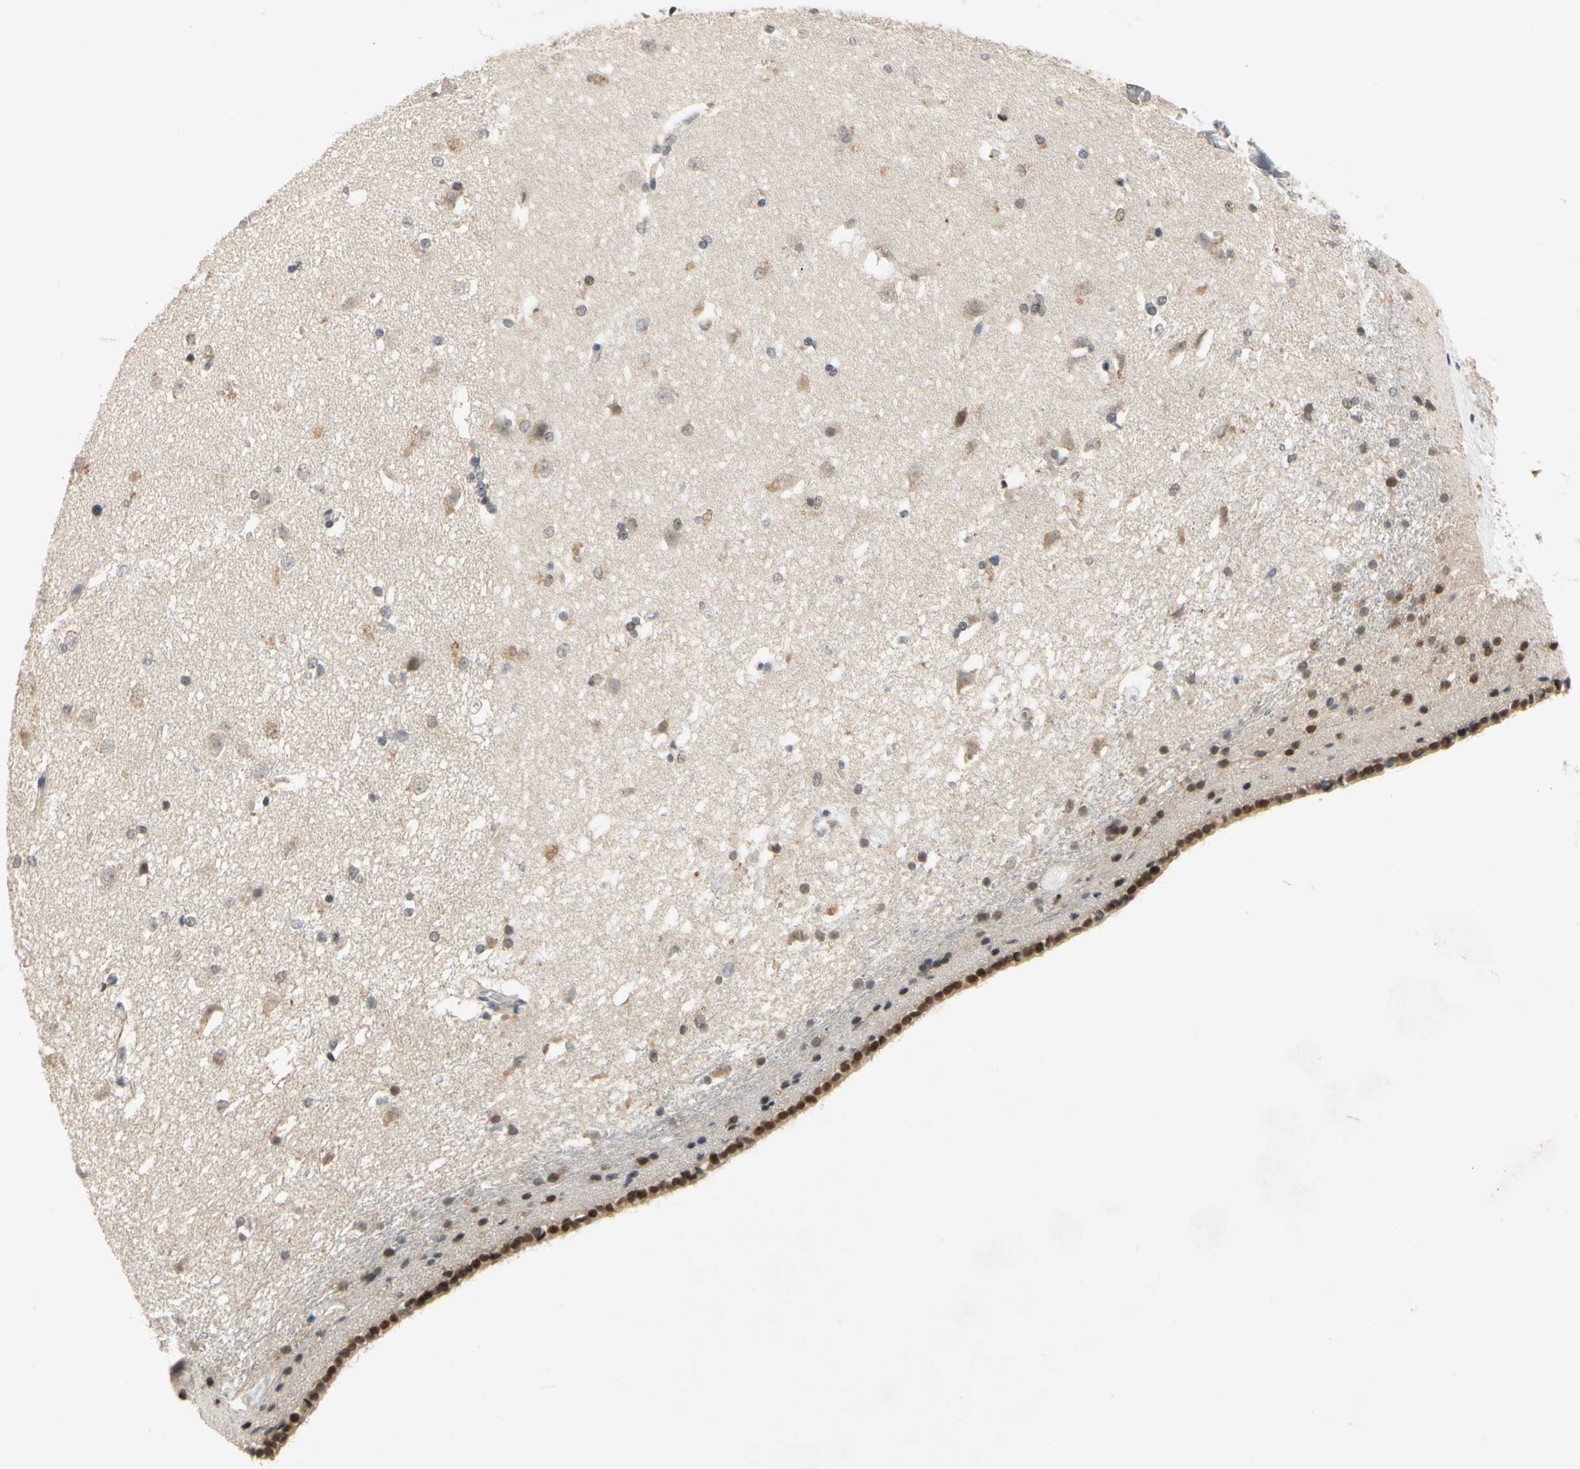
{"staining": {"intensity": "weak", "quantity": "25%-75%", "location": "cytoplasmic/membranous,nuclear"}, "tissue": "caudate", "cell_type": "Glial cells", "image_type": "normal", "snomed": [{"axis": "morphology", "description": "Normal tissue, NOS"}, {"axis": "topography", "description": "Lateral ventricle wall"}], "caption": "Caudate stained for a protein (brown) displays weak cytoplasmic/membranous,nuclear positive positivity in about 25%-75% of glial cells.", "gene": "RIOX2", "patient": {"sex": "female", "age": 19}}